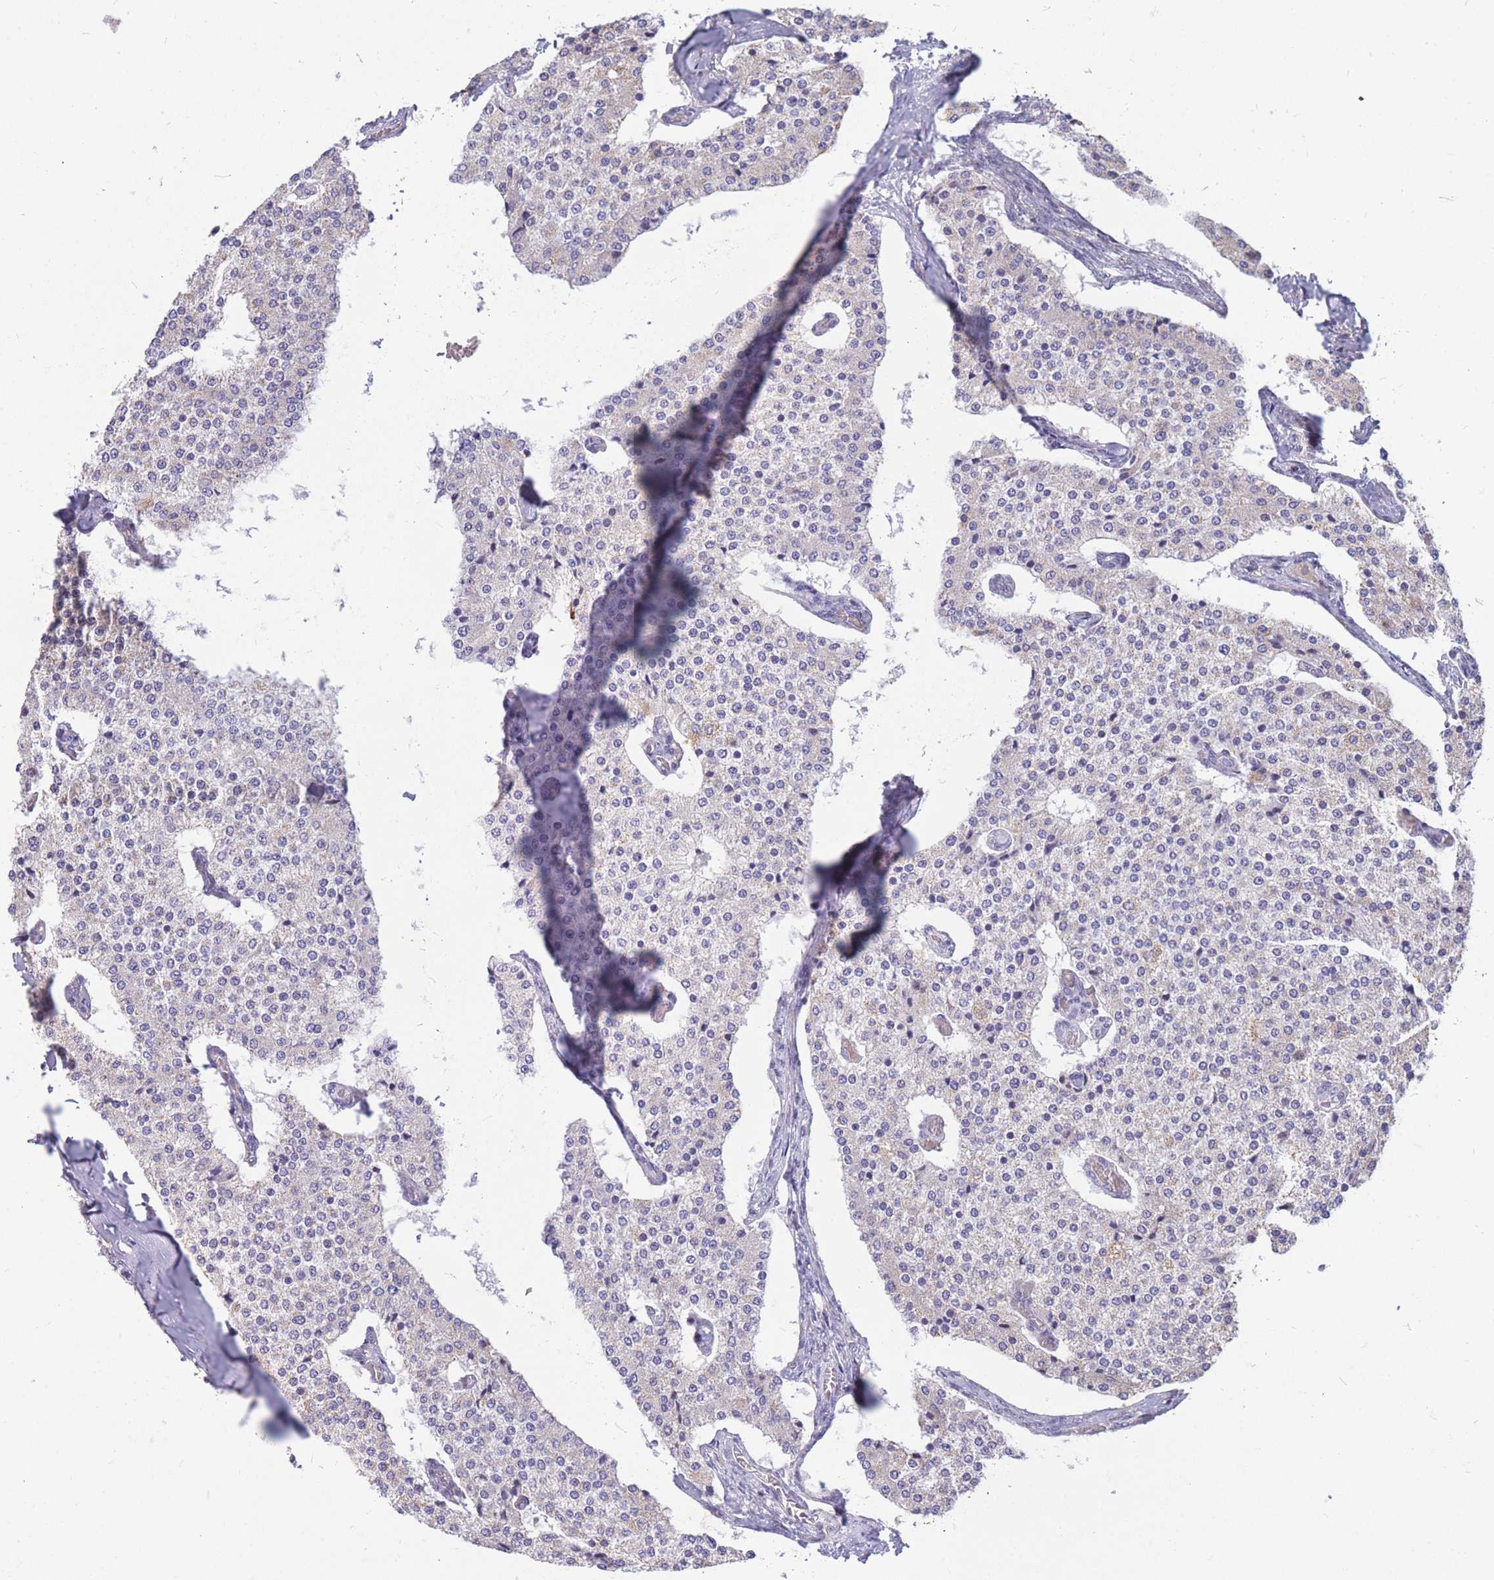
{"staining": {"intensity": "negative", "quantity": "none", "location": "none"}, "tissue": "carcinoid", "cell_type": "Tumor cells", "image_type": "cancer", "snomed": [{"axis": "morphology", "description": "Carcinoid, malignant, NOS"}, {"axis": "topography", "description": "Colon"}], "caption": "Carcinoid was stained to show a protein in brown. There is no significant positivity in tumor cells. The staining is performed using DAB brown chromogen with nuclei counter-stained in using hematoxylin.", "gene": "PCSK1", "patient": {"sex": "female", "age": 52}}